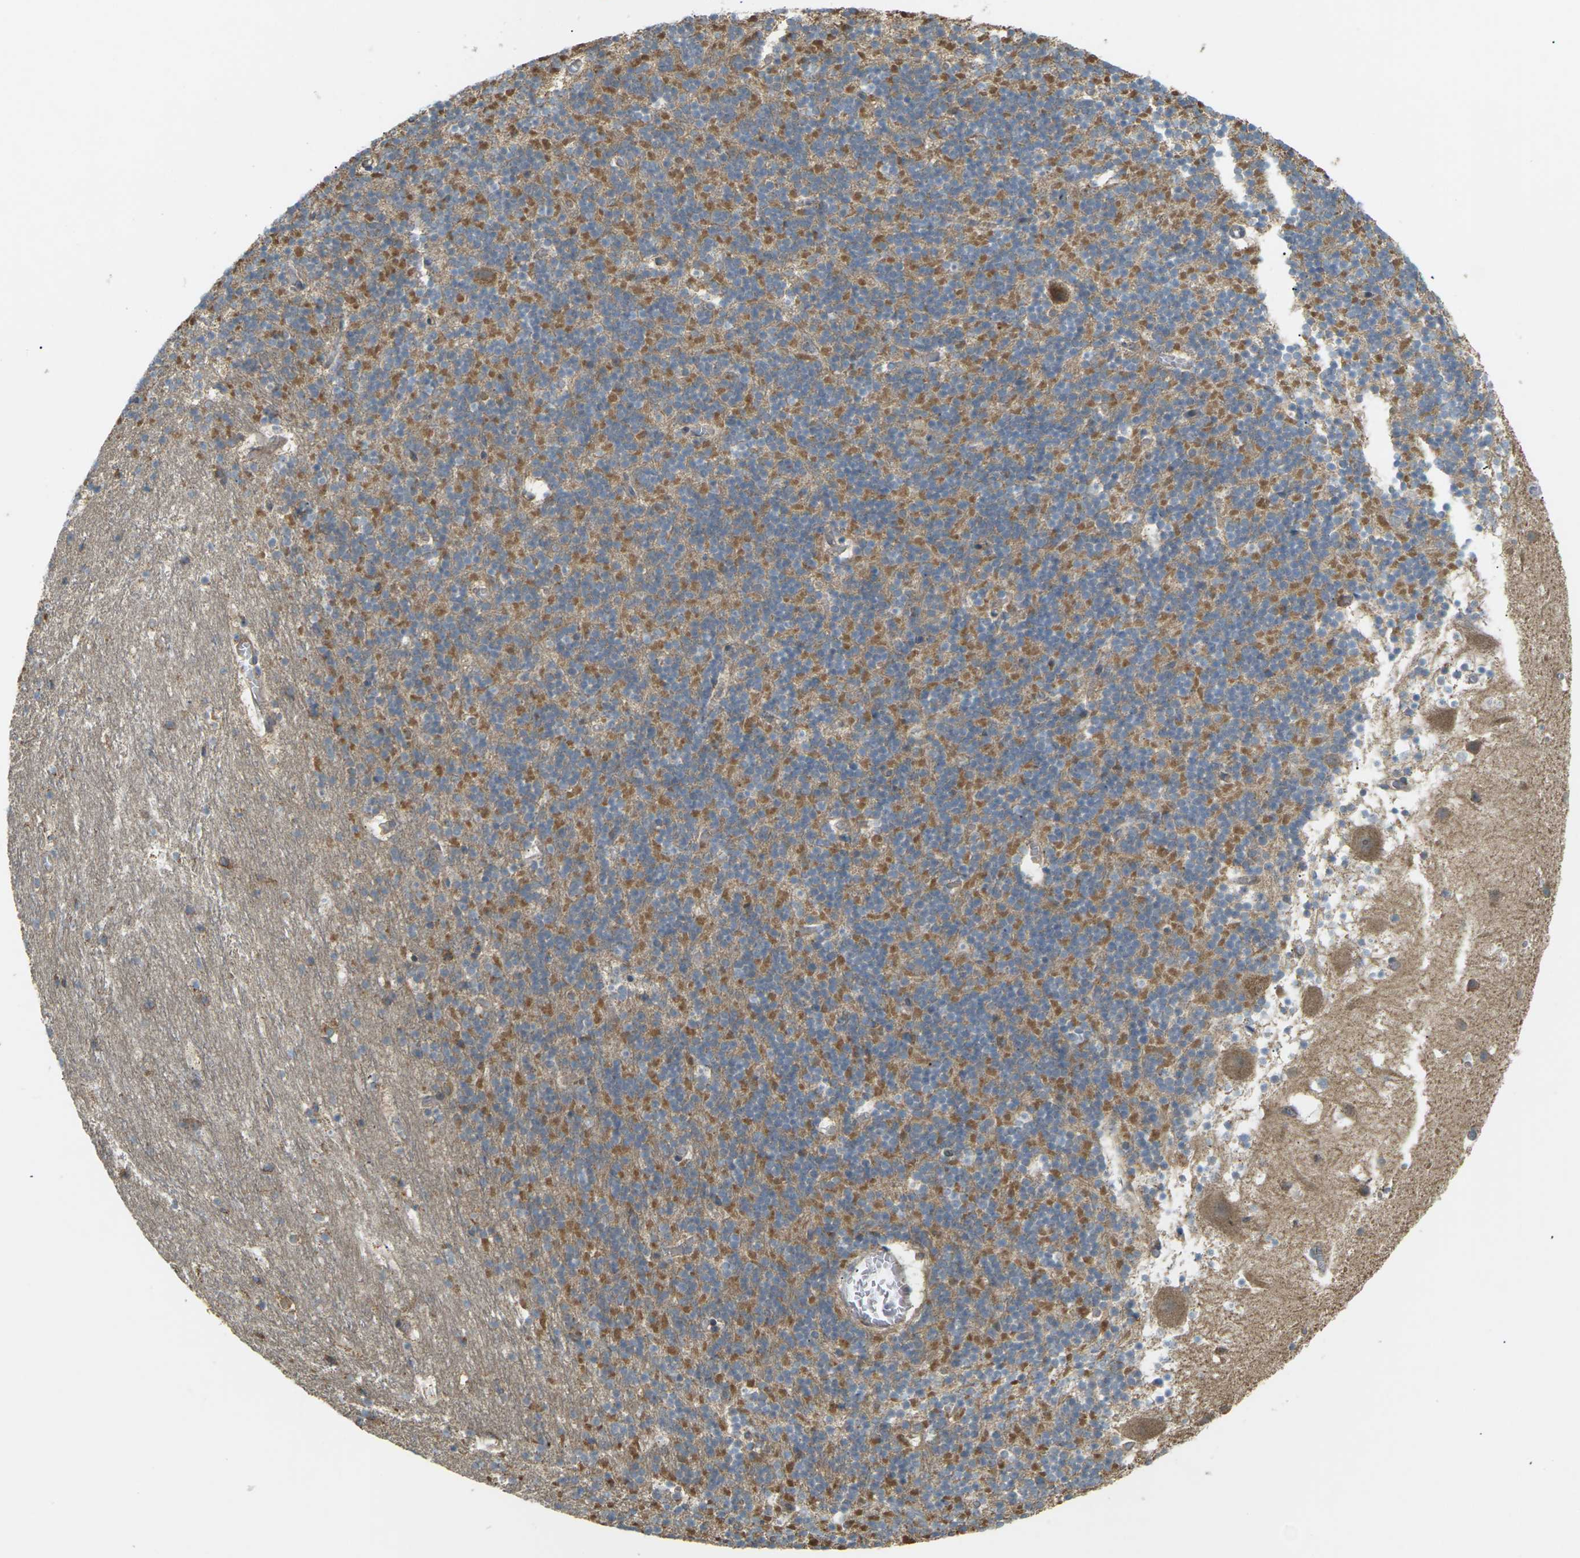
{"staining": {"intensity": "moderate", "quantity": ">75%", "location": "cytoplasmic/membranous"}, "tissue": "cerebellum", "cell_type": "Cells in granular layer", "image_type": "normal", "snomed": [{"axis": "morphology", "description": "Normal tissue, NOS"}, {"axis": "topography", "description": "Cerebellum"}], "caption": "Moderate cytoplasmic/membranous expression is identified in about >75% of cells in granular layer in normal cerebellum.", "gene": "KSR1", "patient": {"sex": "male", "age": 45}}